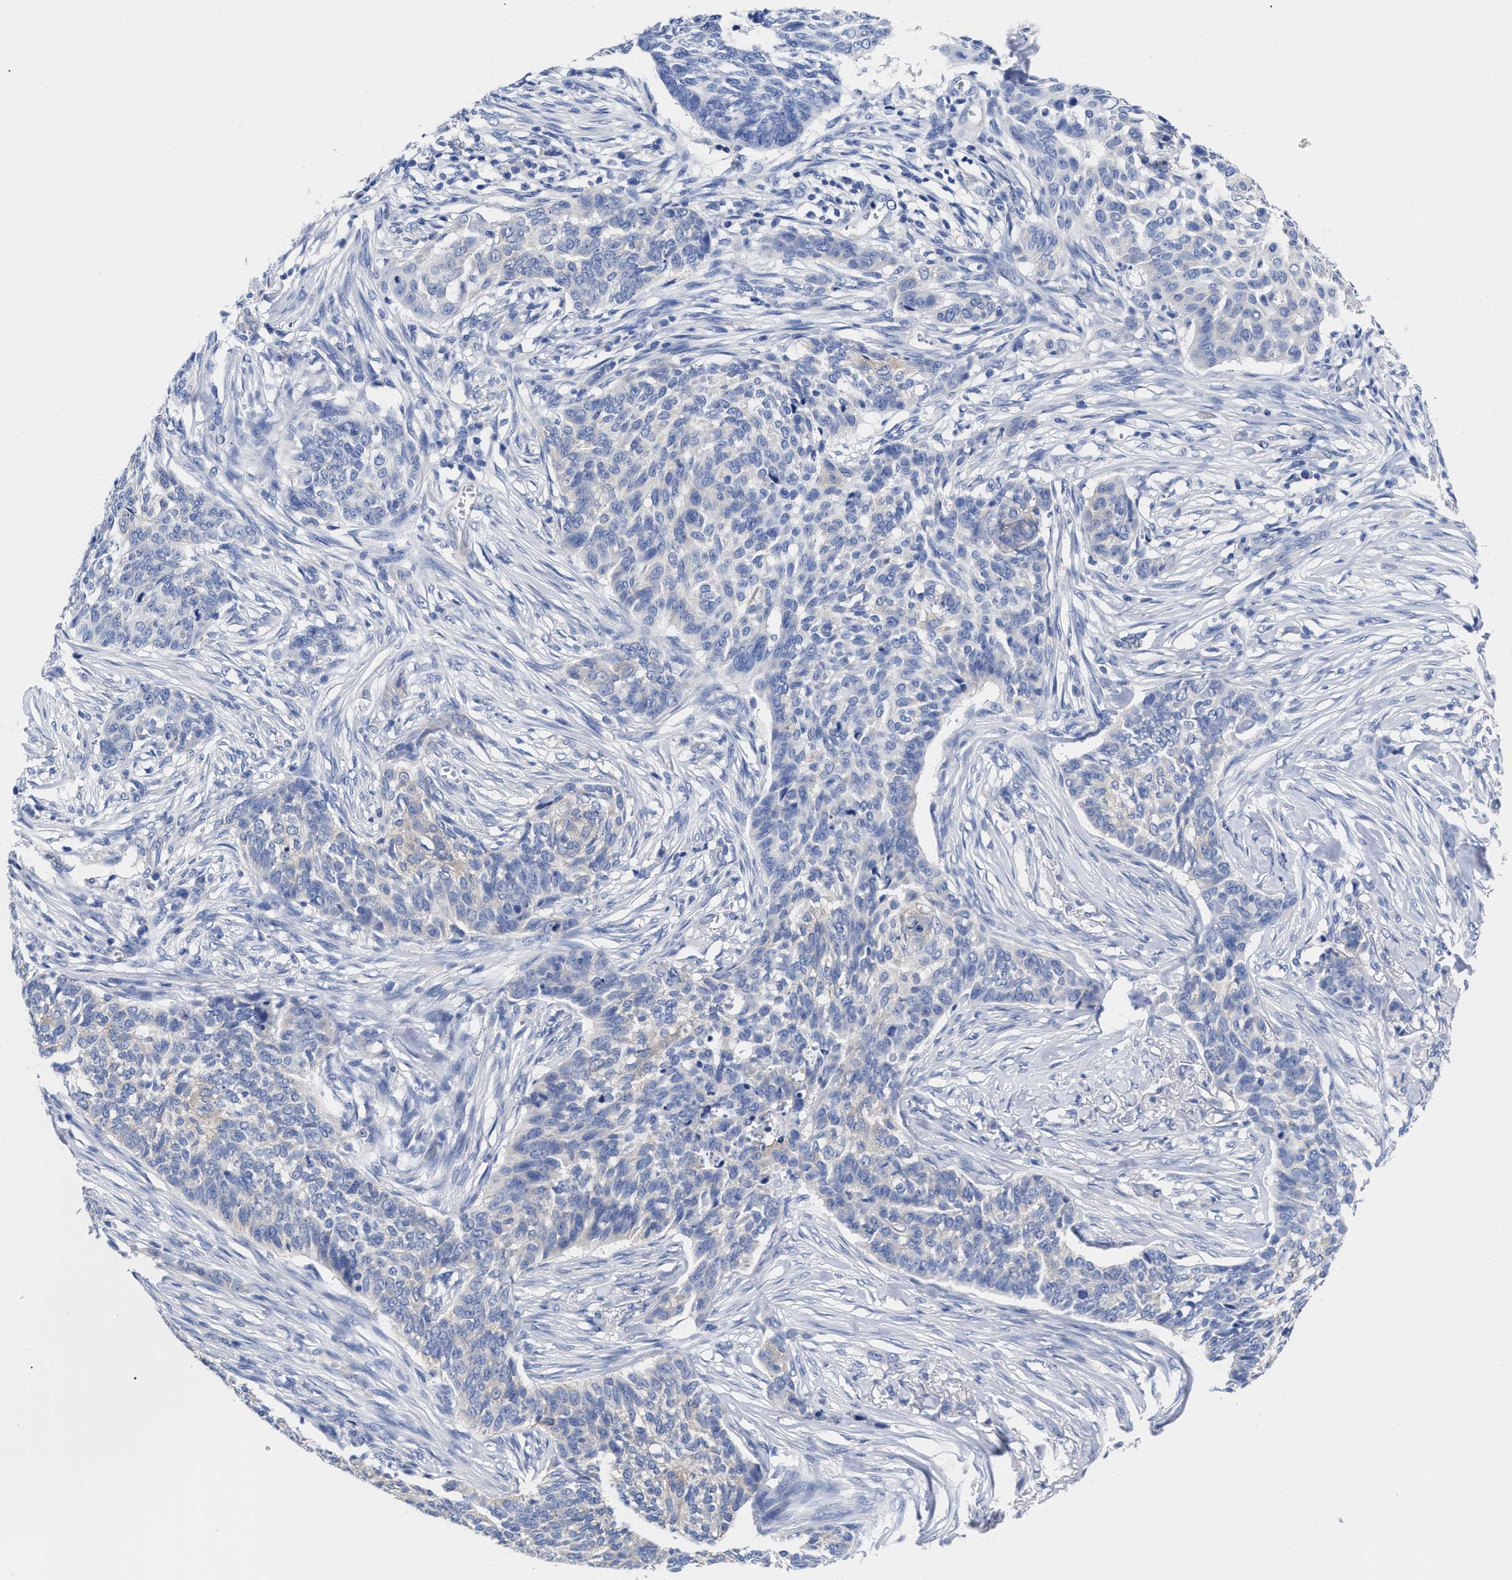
{"staining": {"intensity": "negative", "quantity": "none", "location": "none"}, "tissue": "skin cancer", "cell_type": "Tumor cells", "image_type": "cancer", "snomed": [{"axis": "morphology", "description": "Basal cell carcinoma"}, {"axis": "topography", "description": "Skin"}], "caption": "An immunohistochemistry image of skin basal cell carcinoma is shown. There is no staining in tumor cells of skin basal cell carcinoma.", "gene": "IRAG2", "patient": {"sex": "male", "age": 85}}